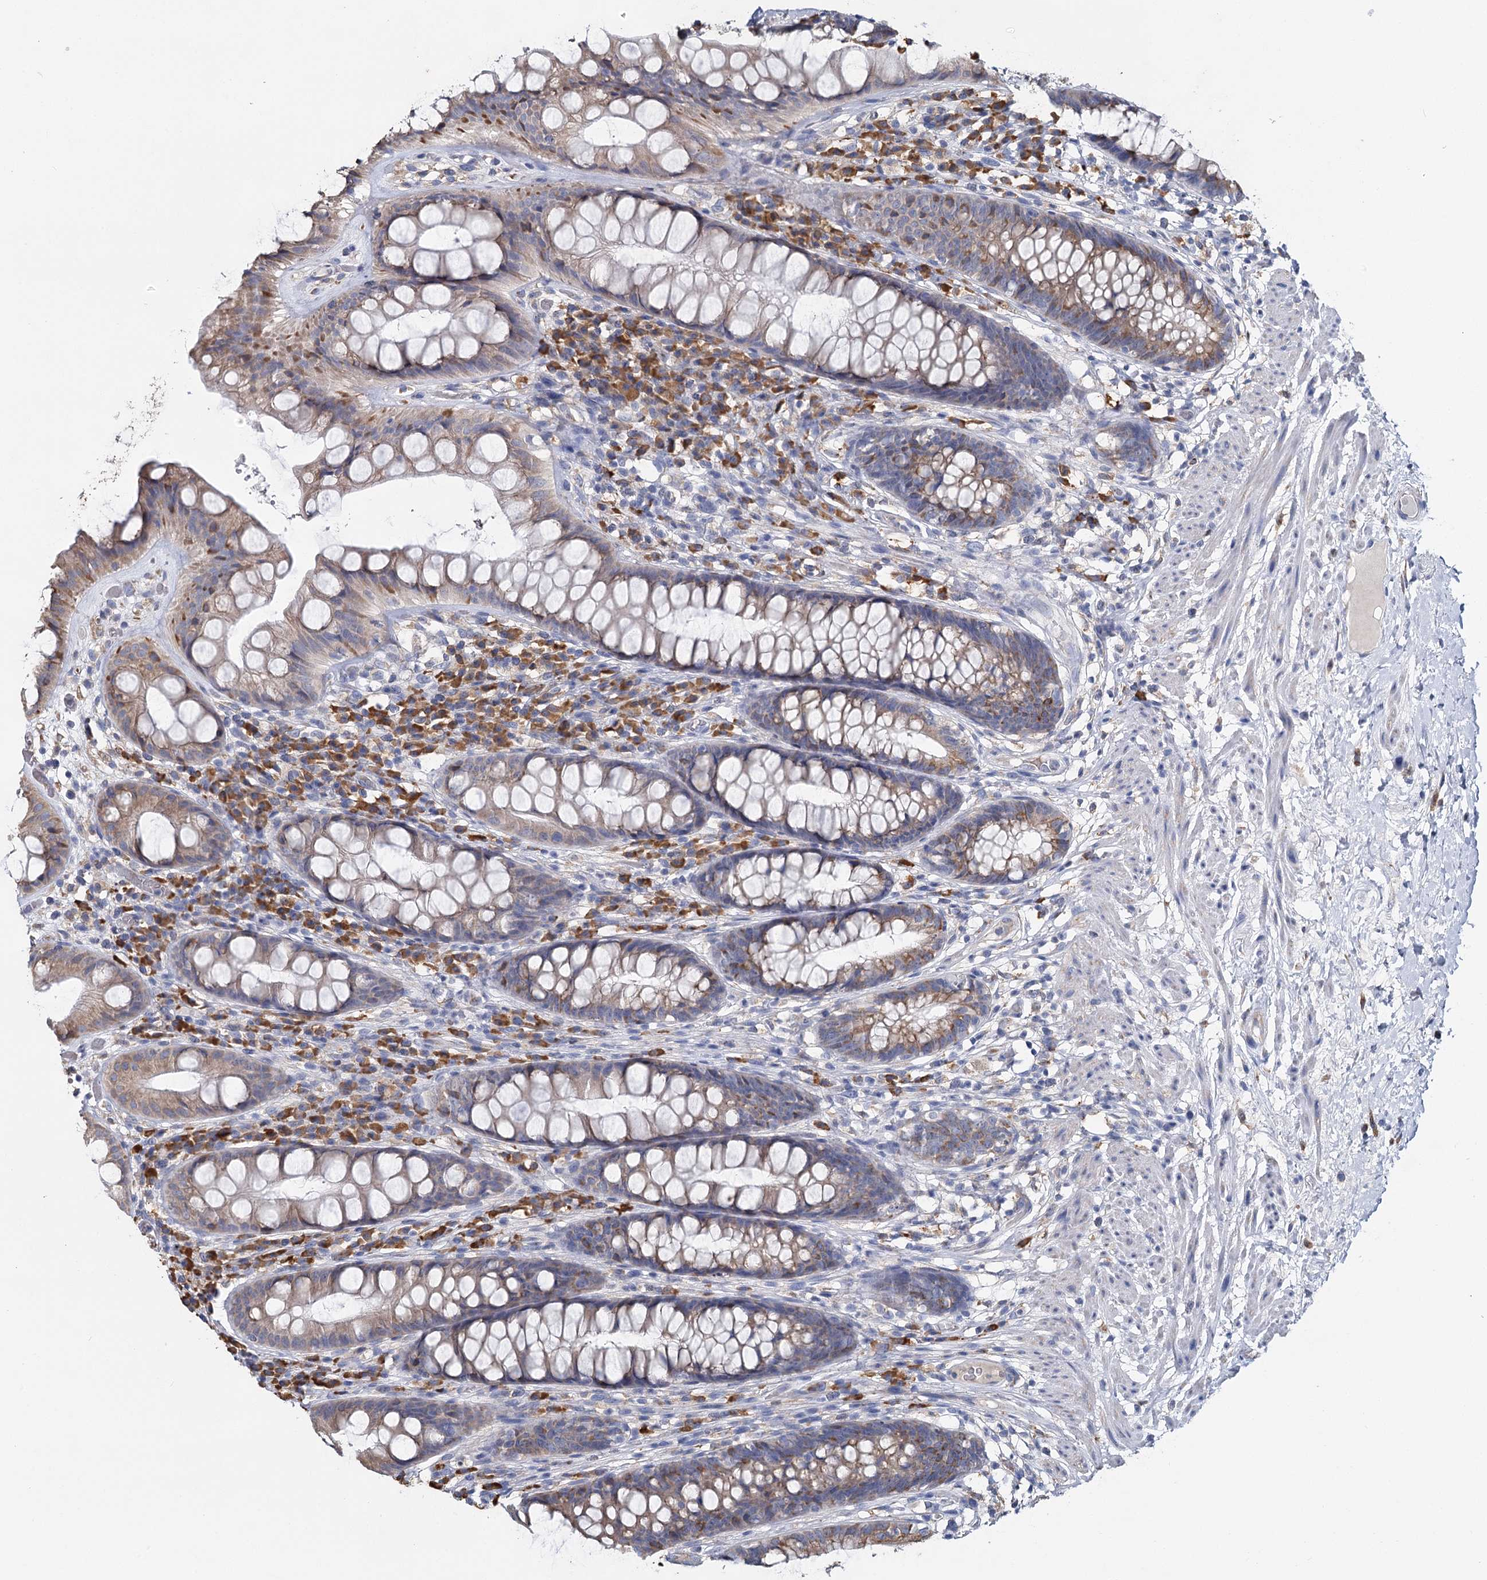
{"staining": {"intensity": "moderate", "quantity": "25%-75%", "location": "cytoplasmic/membranous"}, "tissue": "rectum", "cell_type": "Glandular cells", "image_type": "normal", "snomed": [{"axis": "morphology", "description": "Normal tissue, NOS"}, {"axis": "topography", "description": "Rectum"}], "caption": "Glandular cells reveal medium levels of moderate cytoplasmic/membranous positivity in approximately 25%-75% of cells in unremarkable human rectum.", "gene": "ANKRD16", "patient": {"sex": "male", "age": 74}}